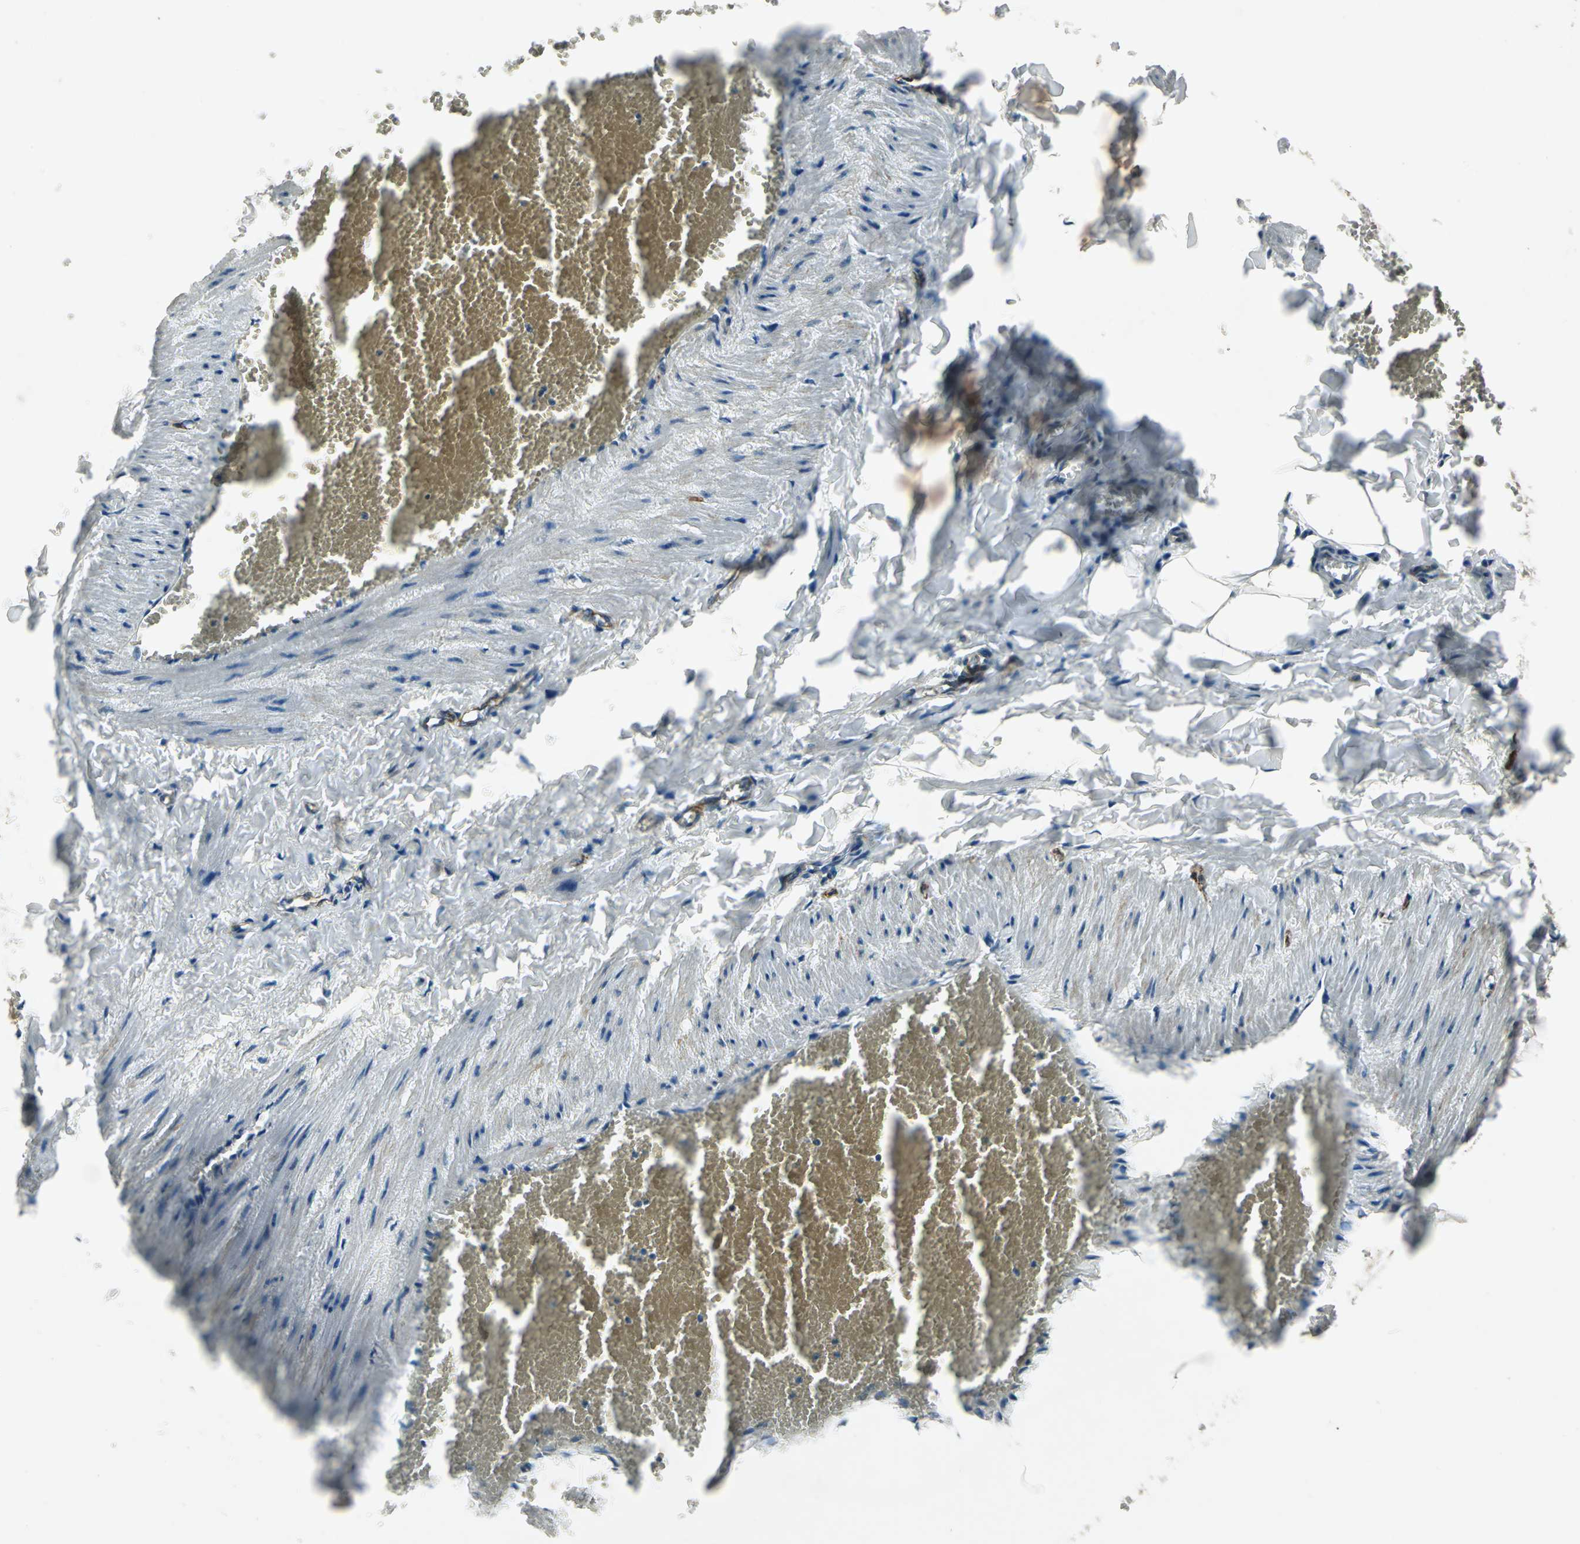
{"staining": {"intensity": "moderate", "quantity": ">75%", "location": "cytoplasmic/membranous"}, "tissue": "adipose tissue", "cell_type": "Adipocytes", "image_type": "normal", "snomed": [{"axis": "morphology", "description": "Normal tissue, NOS"}, {"axis": "topography", "description": "Vascular tissue"}], "caption": "Protein positivity by immunohistochemistry shows moderate cytoplasmic/membranous expression in approximately >75% of adipocytes in unremarkable adipose tissue.", "gene": "EXD2", "patient": {"sex": "male", "age": 41}}